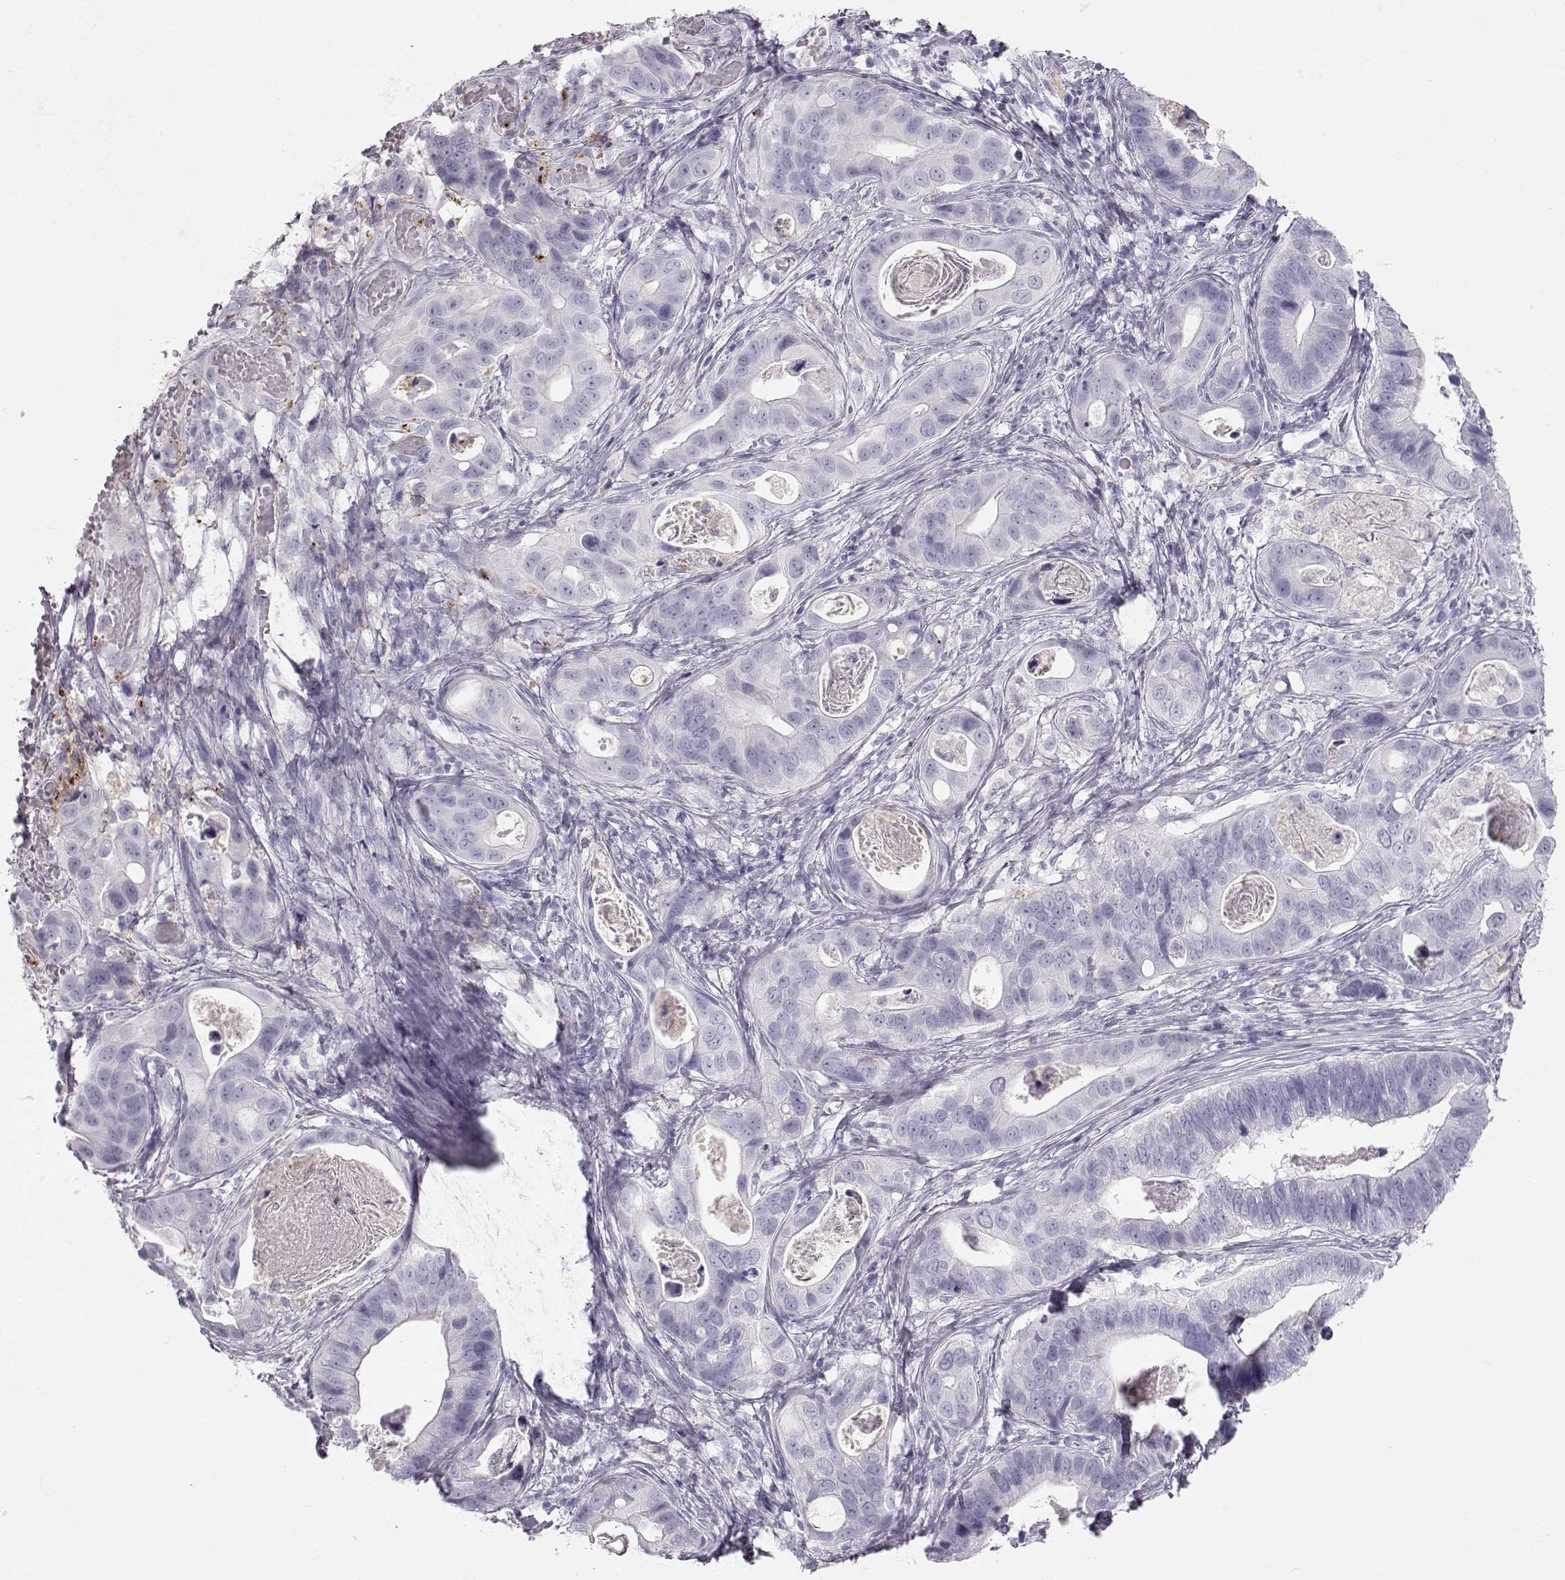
{"staining": {"intensity": "negative", "quantity": "none", "location": "none"}, "tissue": "stomach cancer", "cell_type": "Tumor cells", "image_type": "cancer", "snomed": [{"axis": "morphology", "description": "Adenocarcinoma, NOS"}, {"axis": "topography", "description": "Stomach"}], "caption": "The image displays no staining of tumor cells in stomach cancer (adenocarcinoma).", "gene": "MIP", "patient": {"sex": "male", "age": 84}}